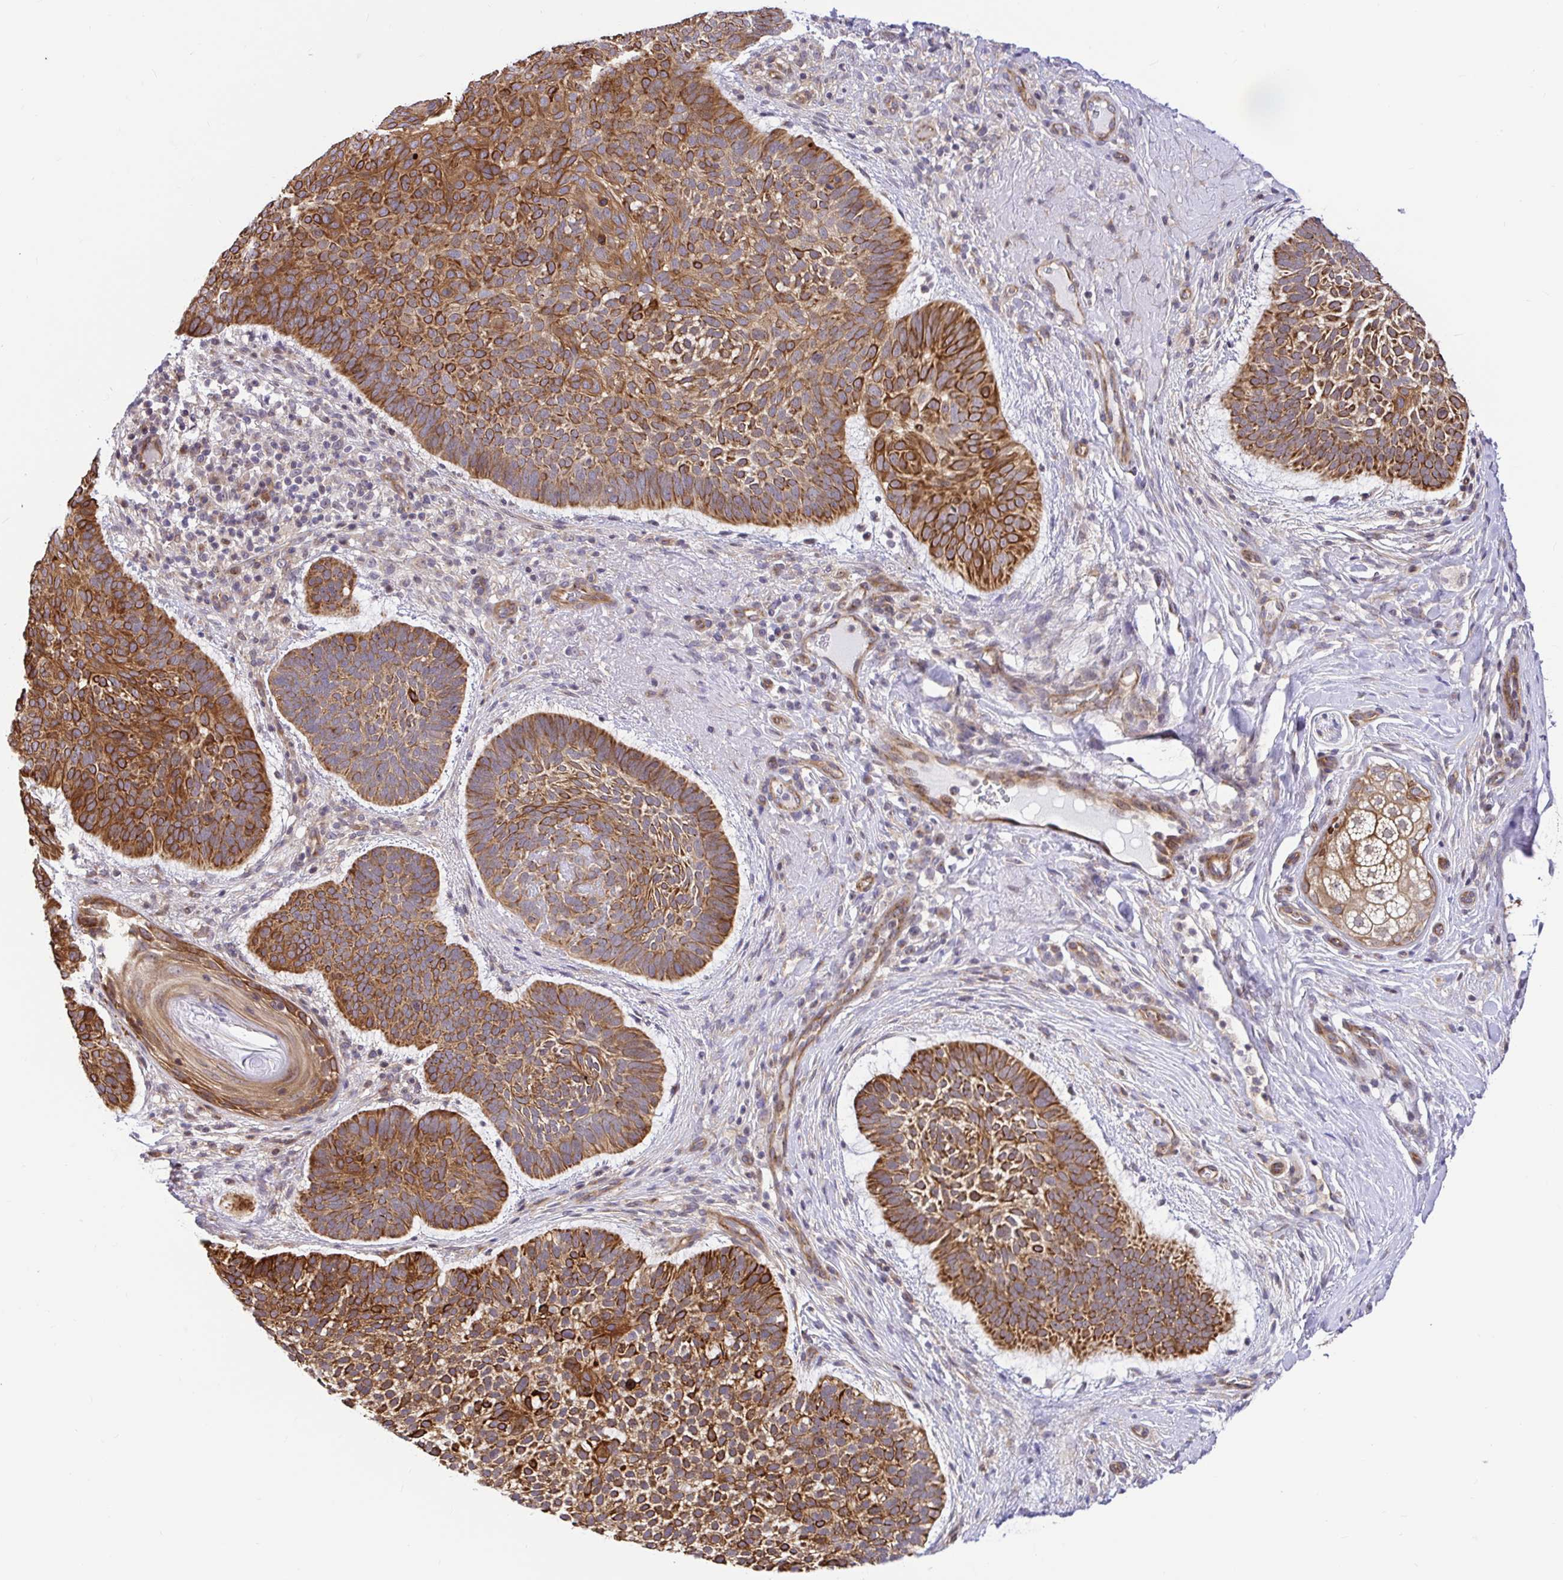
{"staining": {"intensity": "strong", "quantity": ">75%", "location": "cytoplasmic/membranous"}, "tissue": "skin cancer", "cell_type": "Tumor cells", "image_type": "cancer", "snomed": [{"axis": "morphology", "description": "Basal cell carcinoma"}, {"axis": "topography", "description": "Skin"}, {"axis": "topography", "description": "Skin of face"}], "caption": "Tumor cells display high levels of strong cytoplasmic/membranous positivity in approximately >75% of cells in human basal cell carcinoma (skin).", "gene": "TRIM55", "patient": {"sex": "male", "age": 73}}